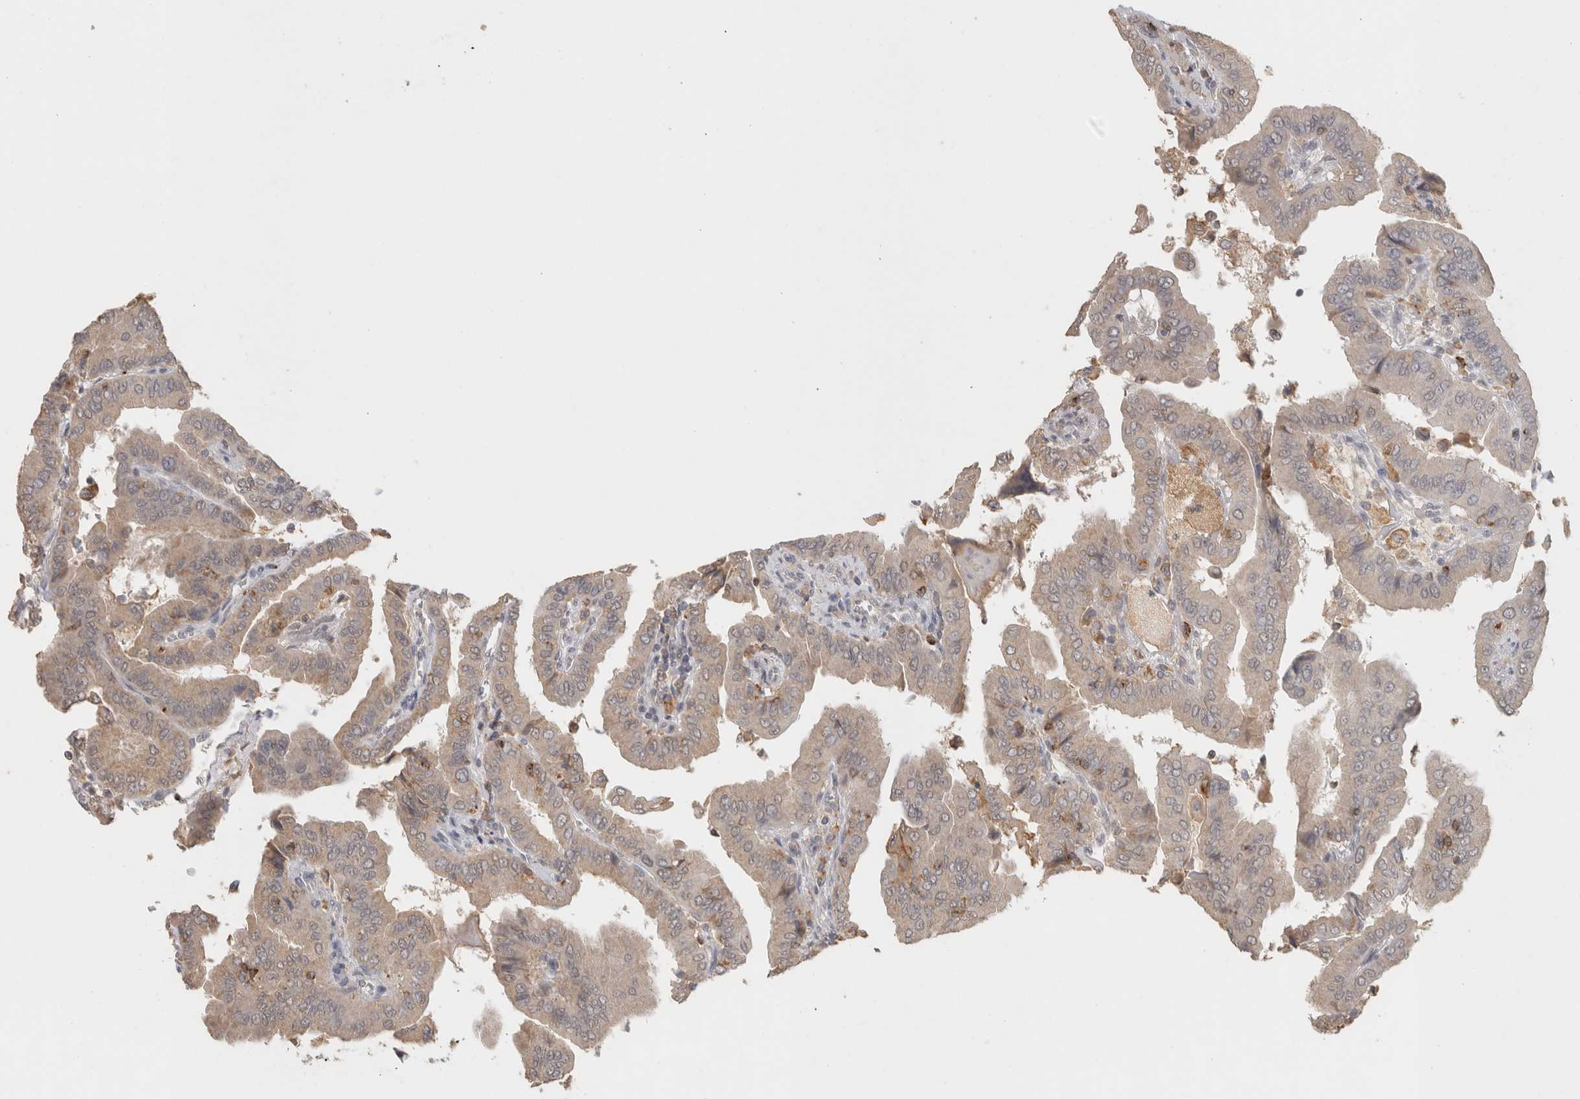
{"staining": {"intensity": "weak", "quantity": "25%-75%", "location": "cytoplasmic/membranous"}, "tissue": "thyroid cancer", "cell_type": "Tumor cells", "image_type": "cancer", "snomed": [{"axis": "morphology", "description": "Papillary adenocarcinoma, NOS"}, {"axis": "topography", "description": "Thyroid gland"}], "caption": "Thyroid cancer stained with DAB immunohistochemistry exhibits low levels of weak cytoplasmic/membranous positivity in approximately 25%-75% of tumor cells. (IHC, brightfield microscopy, high magnification).", "gene": "HAVCR2", "patient": {"sex": "male", "age": 33}}